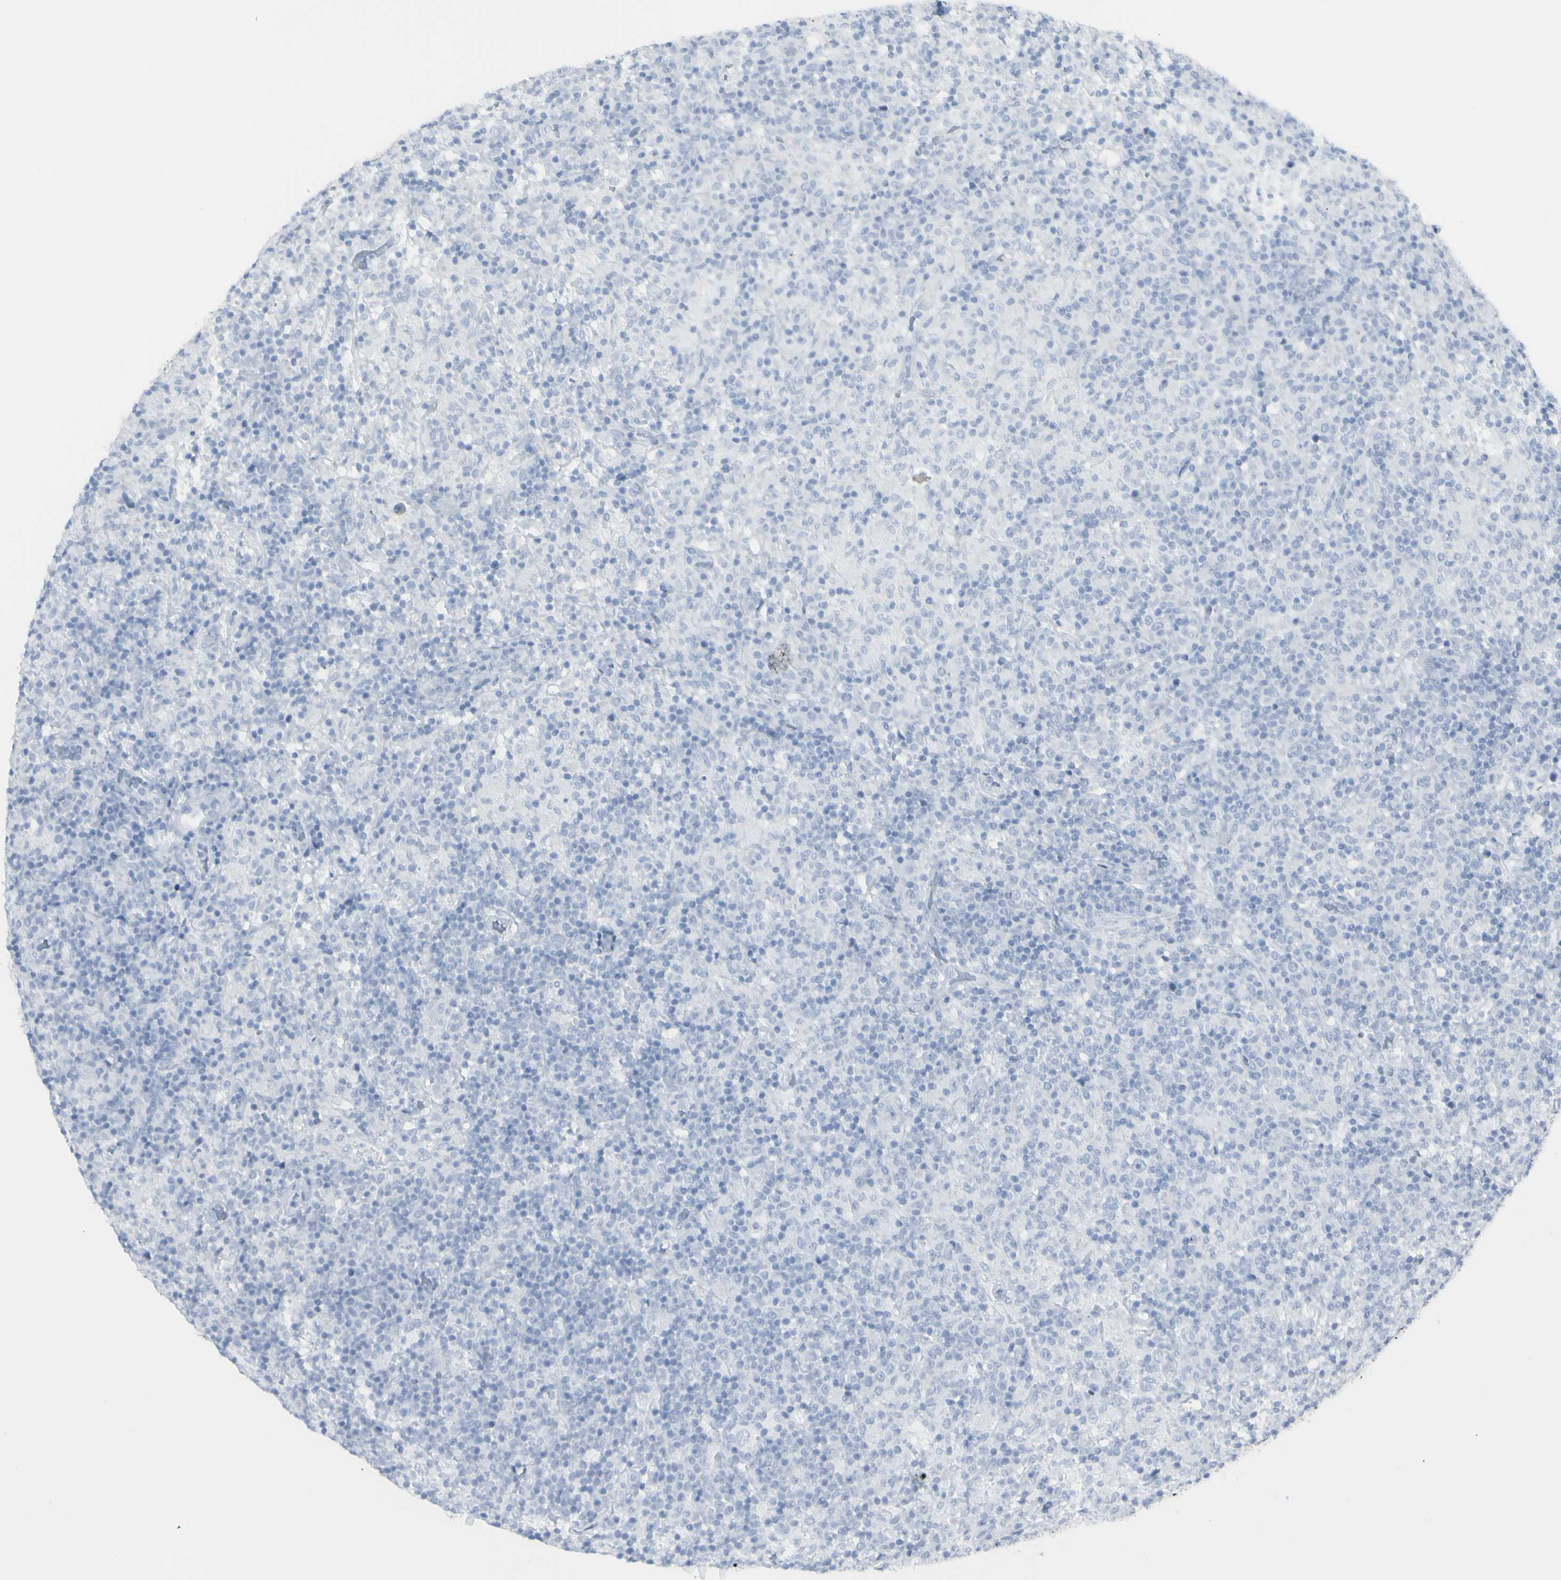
{"staining": {"intensity": "negative", "quantity": "none", "location": "none"}, "tissue": "lymphoma", "cell_type": "Tumor cells", "image_type": "cancer", "snomed": [{"axis": "morphology", "description": "Hodgkin's disease, NOS"}, {"axis": "topography", "description": "Lymph node"}], "caption": "Immunohistochemistry (IHC) of human lymphoma exhibits no positivity in tumor cells.", "gene": "ENSG00000198211", "patient": {"sex": "male", "age": 70}}